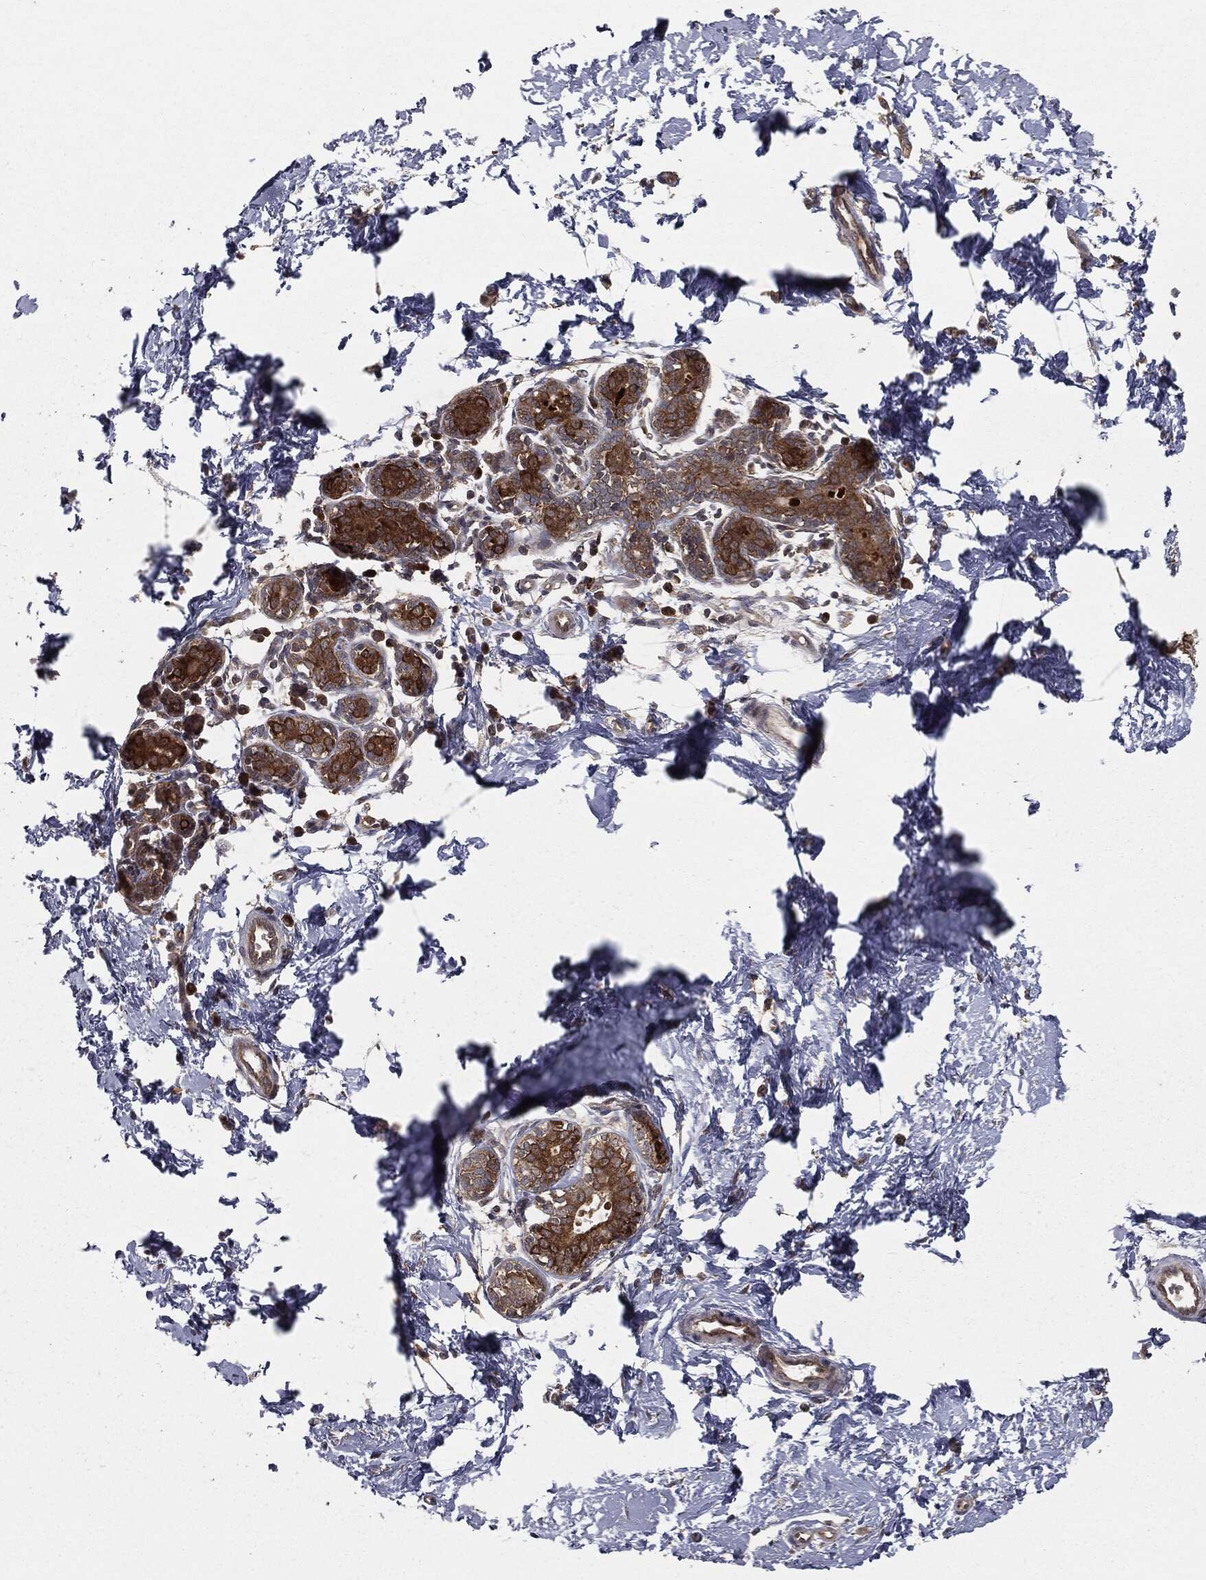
{"staining": {"intensity": "negative", "quantity": "none", "location": "none"}, "tissue": "breast", "cell_type": "Adipocytes", "image_type": "normal", "snomed": [{"axis": "morphology", "description": "Normal tissue, NOS"}, {"axis": "topography", "description": "Breast"}], "caption": "IHC photomicrograph of normal breast: human breast stained with DAB reveals no significant protein positivity in adipocytes.", "gene": "FBXO7", "patient": {"sex": "female", "age": 37}}